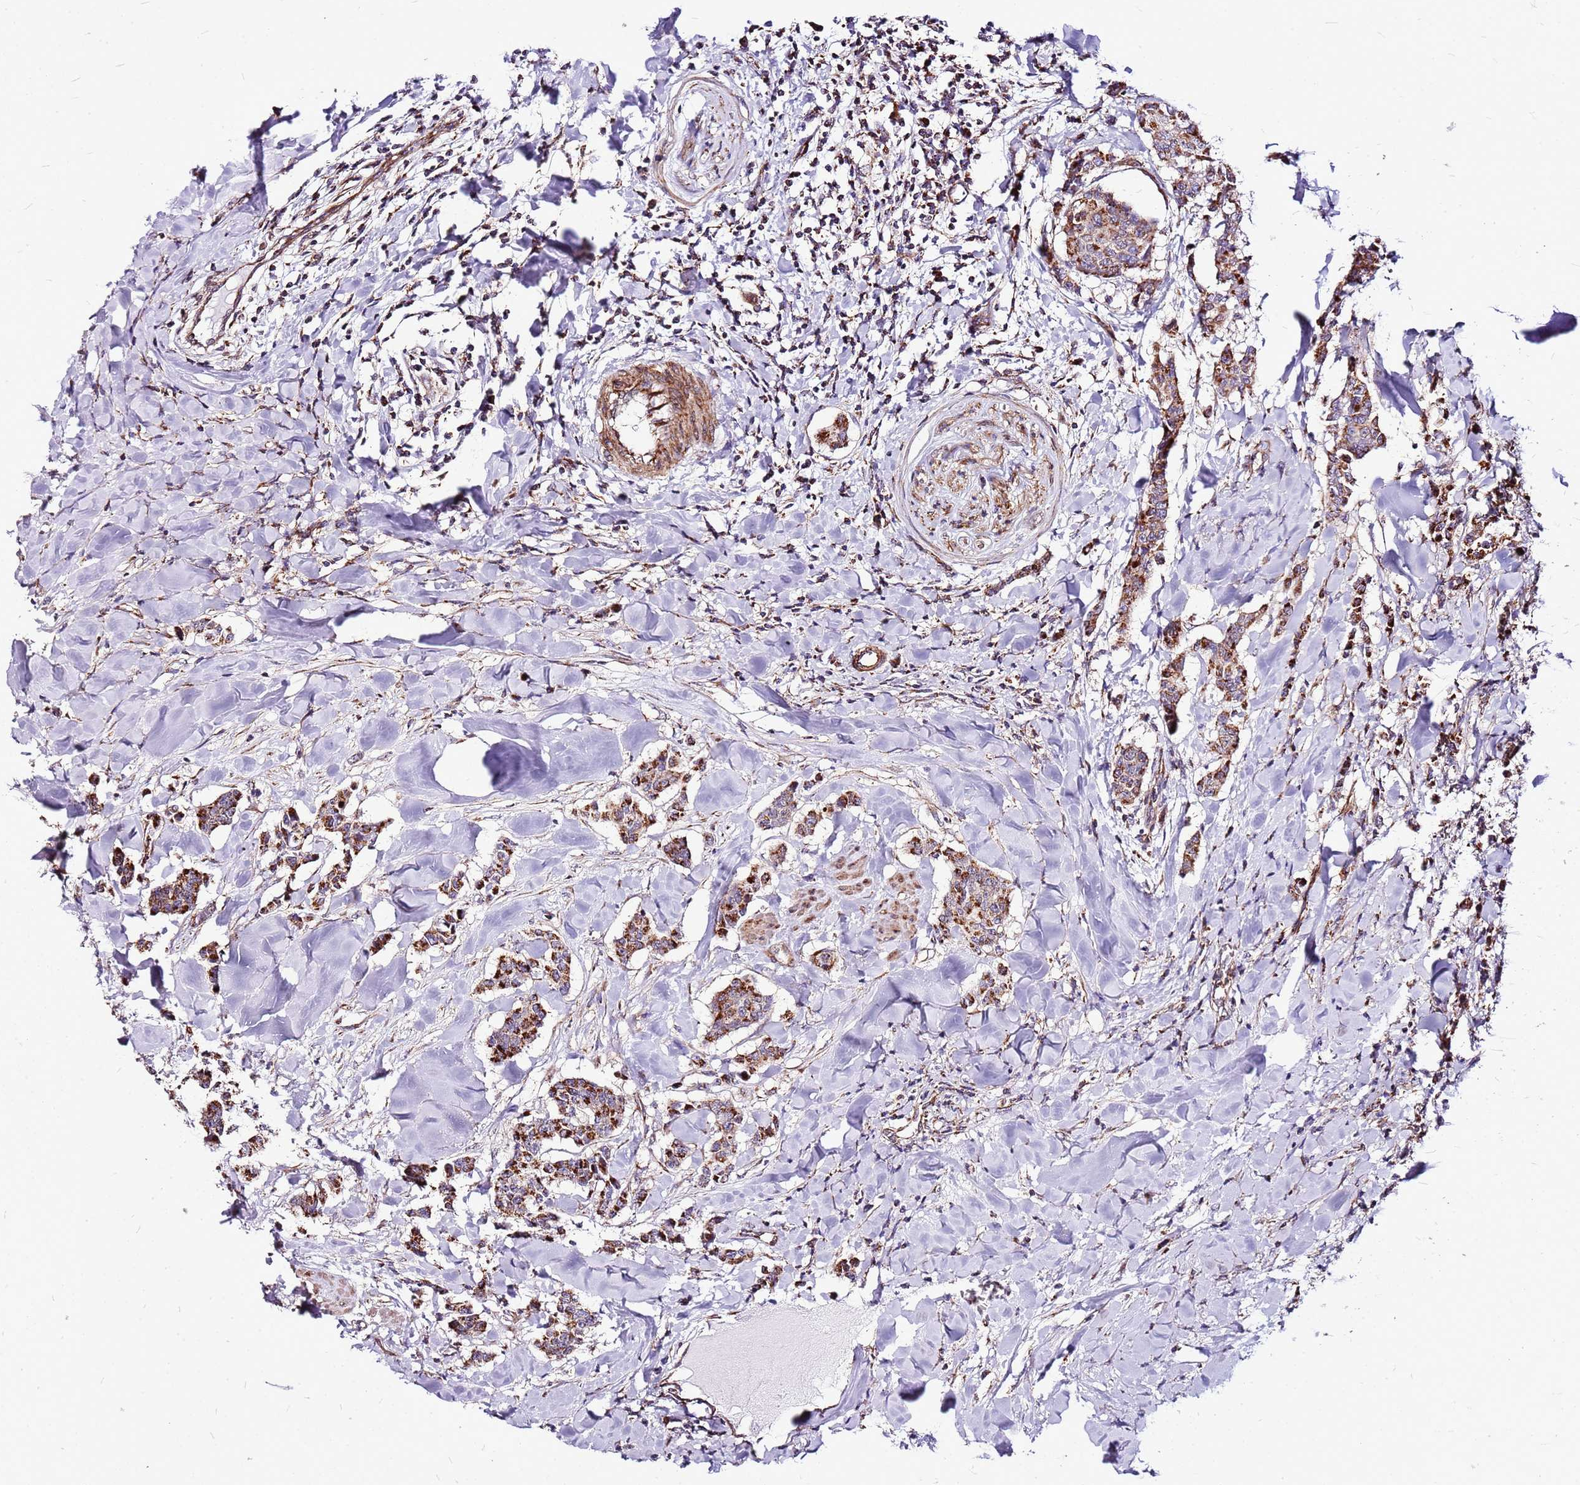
{"staining": {"intensity": "moderate", "quantity": ">75%", "location": "cytoplasmic/membranous"}, "tissue": "breast cancer", "cell_type": "Tumor cells", "image_type": "cancer", "snomed": [{"axis": "morphology", "description": "Duct carcinoma"}, {"axis": "topography", "description": "Breast"}], "caption": "A brown stain shows moderate cytoplasmic/membranous expression of a protein in breast cancer (invasive ductal carcinoma) tumor cells.", "gene": "OR51T1", "patient": {"sex": "female", "age": 40}}